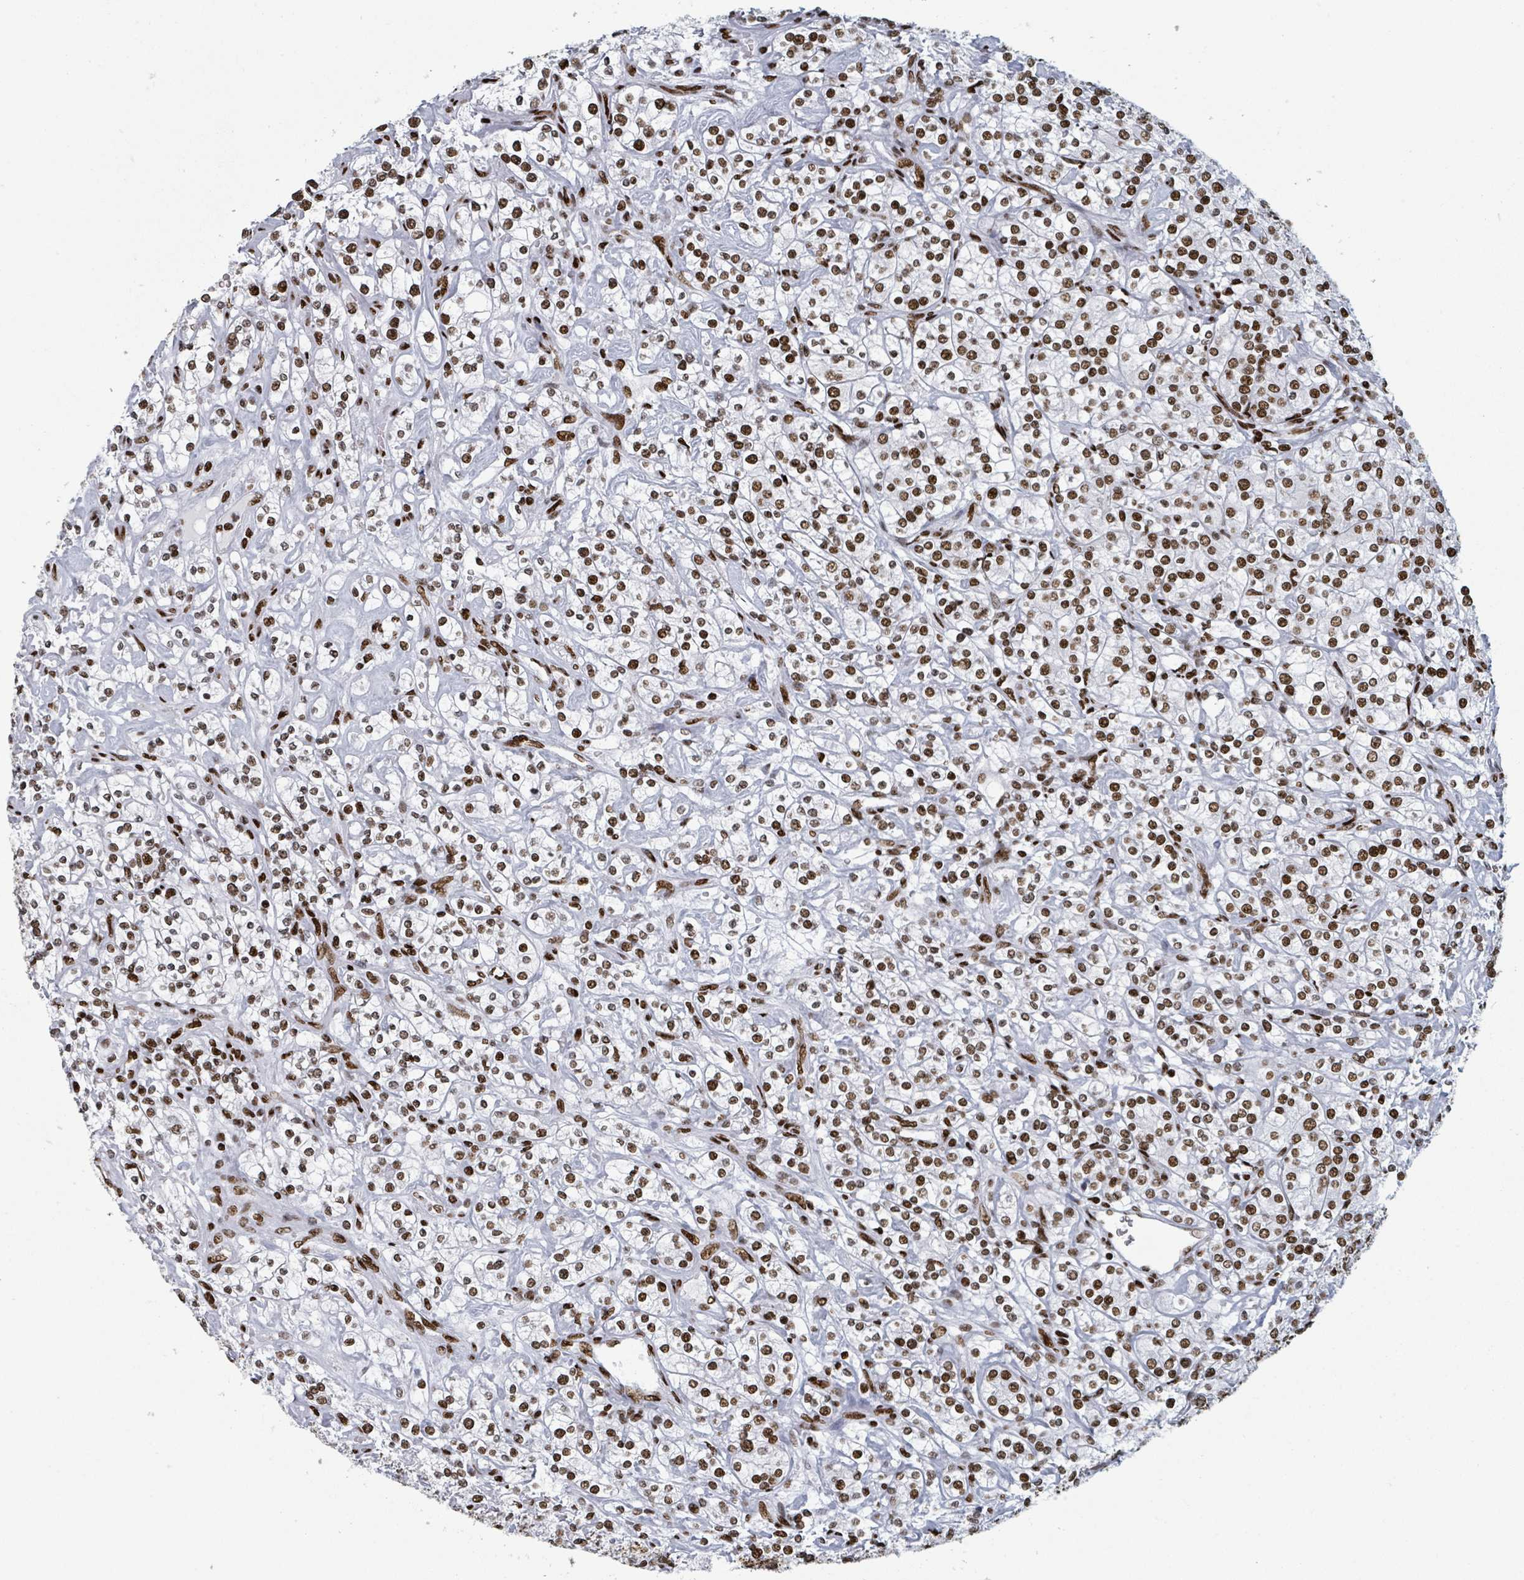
{"staining": {"intensity": "strong", "quantity": ">75%", "location": "nuclear"}, "tissue": "renal cancer", "cell_type": "Tumor cells", "image_type": "cancer", "snomed": [{"axis": "morphology", "description": "Adenocarcinoma, NOS"}, {"axis": "topography", "description": "Kidney"}], "caption": "Immunohistochemistry (IHC) histopathology image of human renal cancer stained for a protein (brown), which exhibits high levels of strong nuclear staining in approximately >75% of tumor cells.", "gene": "DHX16", "patient": {"sex": "male", "age": 77}}